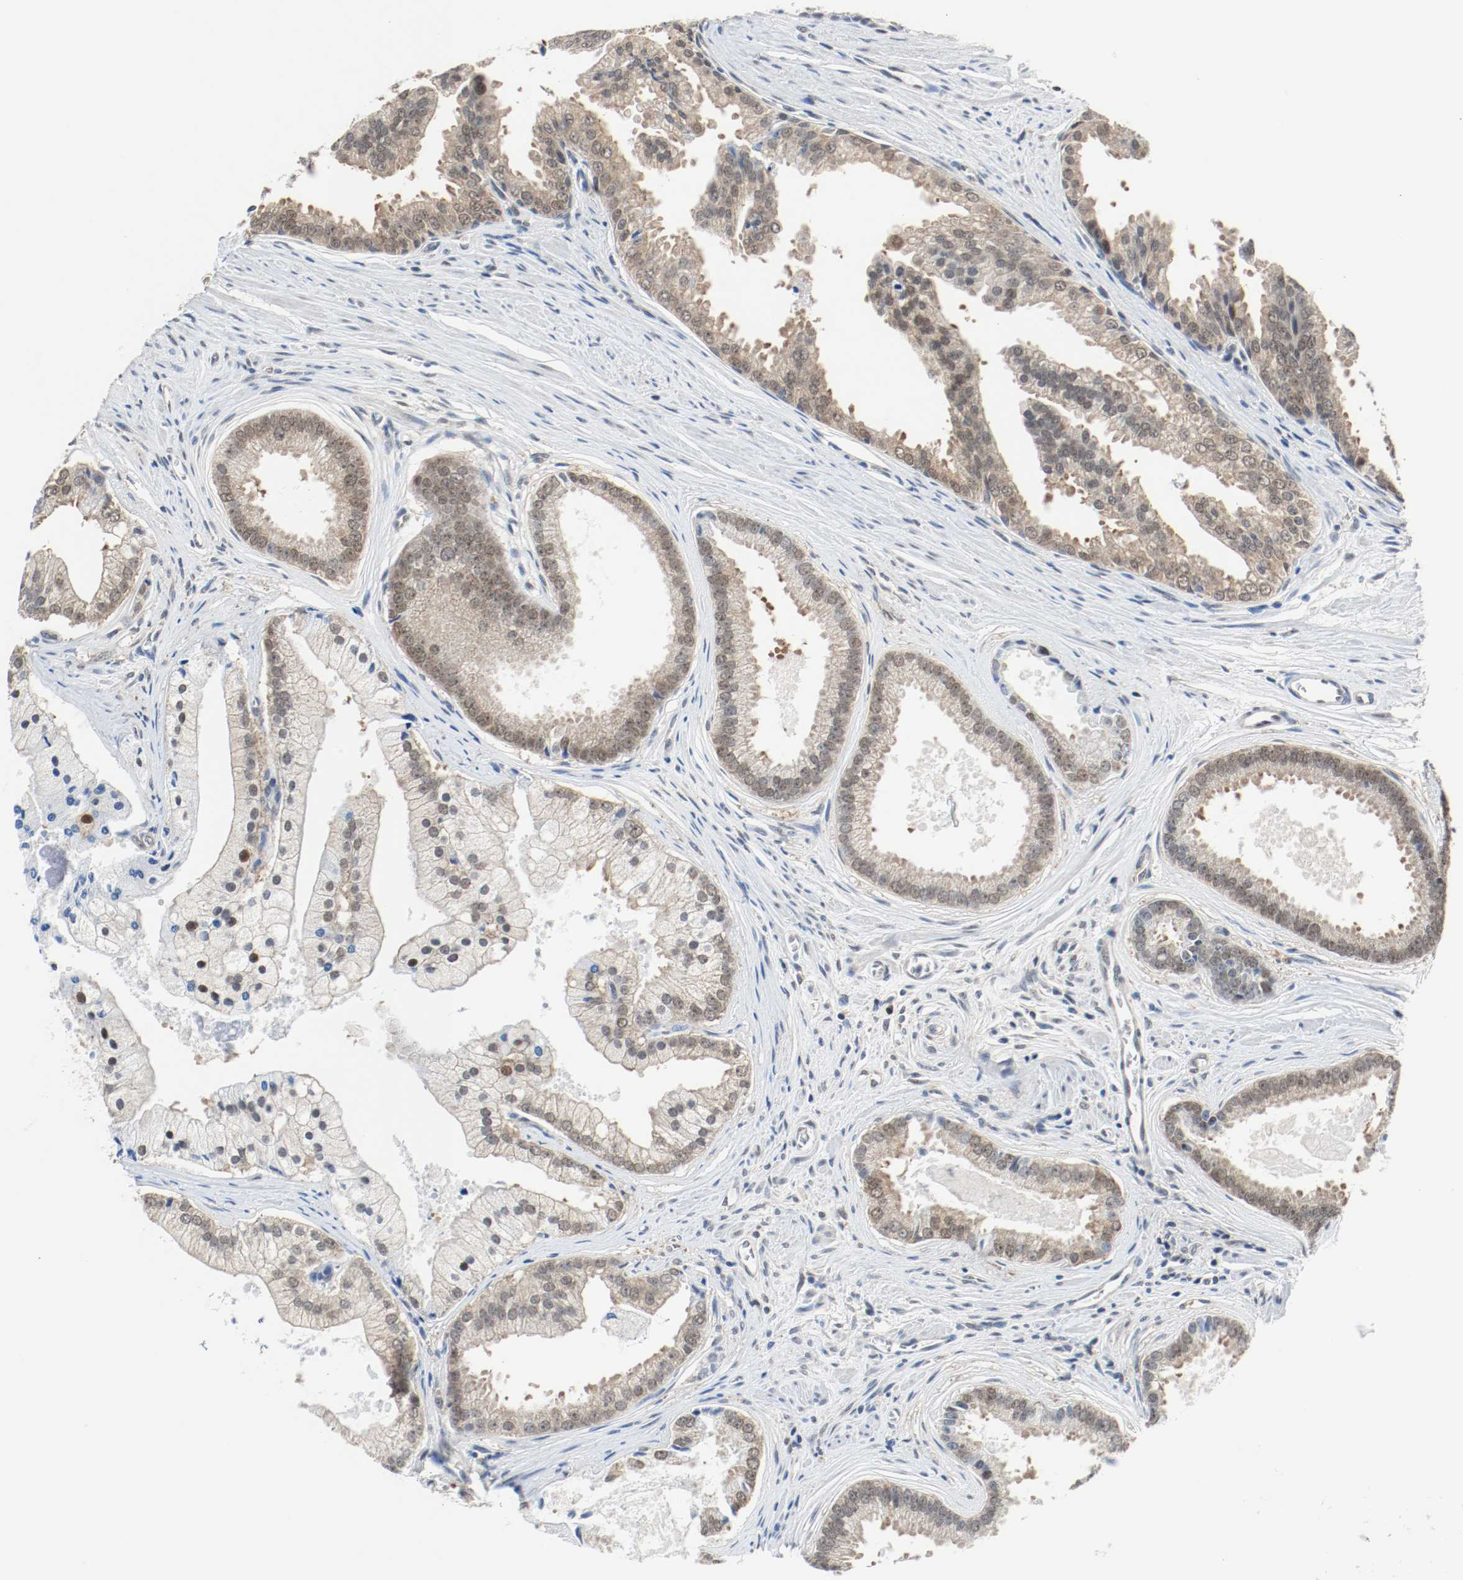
{"staining": {"intensity": "weak", "quantity": ">75%", "location": "cytoplasmic/membranous,nuclear"}, "tissue": "prostate cancer", "cell_type": "Tumor cells", "image_type": "cancer", "snomed": [{"axis": "morphology", "description": "Adenocarcinoma, High grade"}, {"axis": "topography", "description": "Prostate"}], "caption": "Prostate adenocarcinoma (high-grade) stained with a protein marker exhibits weak staining in tumor cells.", "gene": "PPME1", "patient": {"sex": "male", "age": 67}}